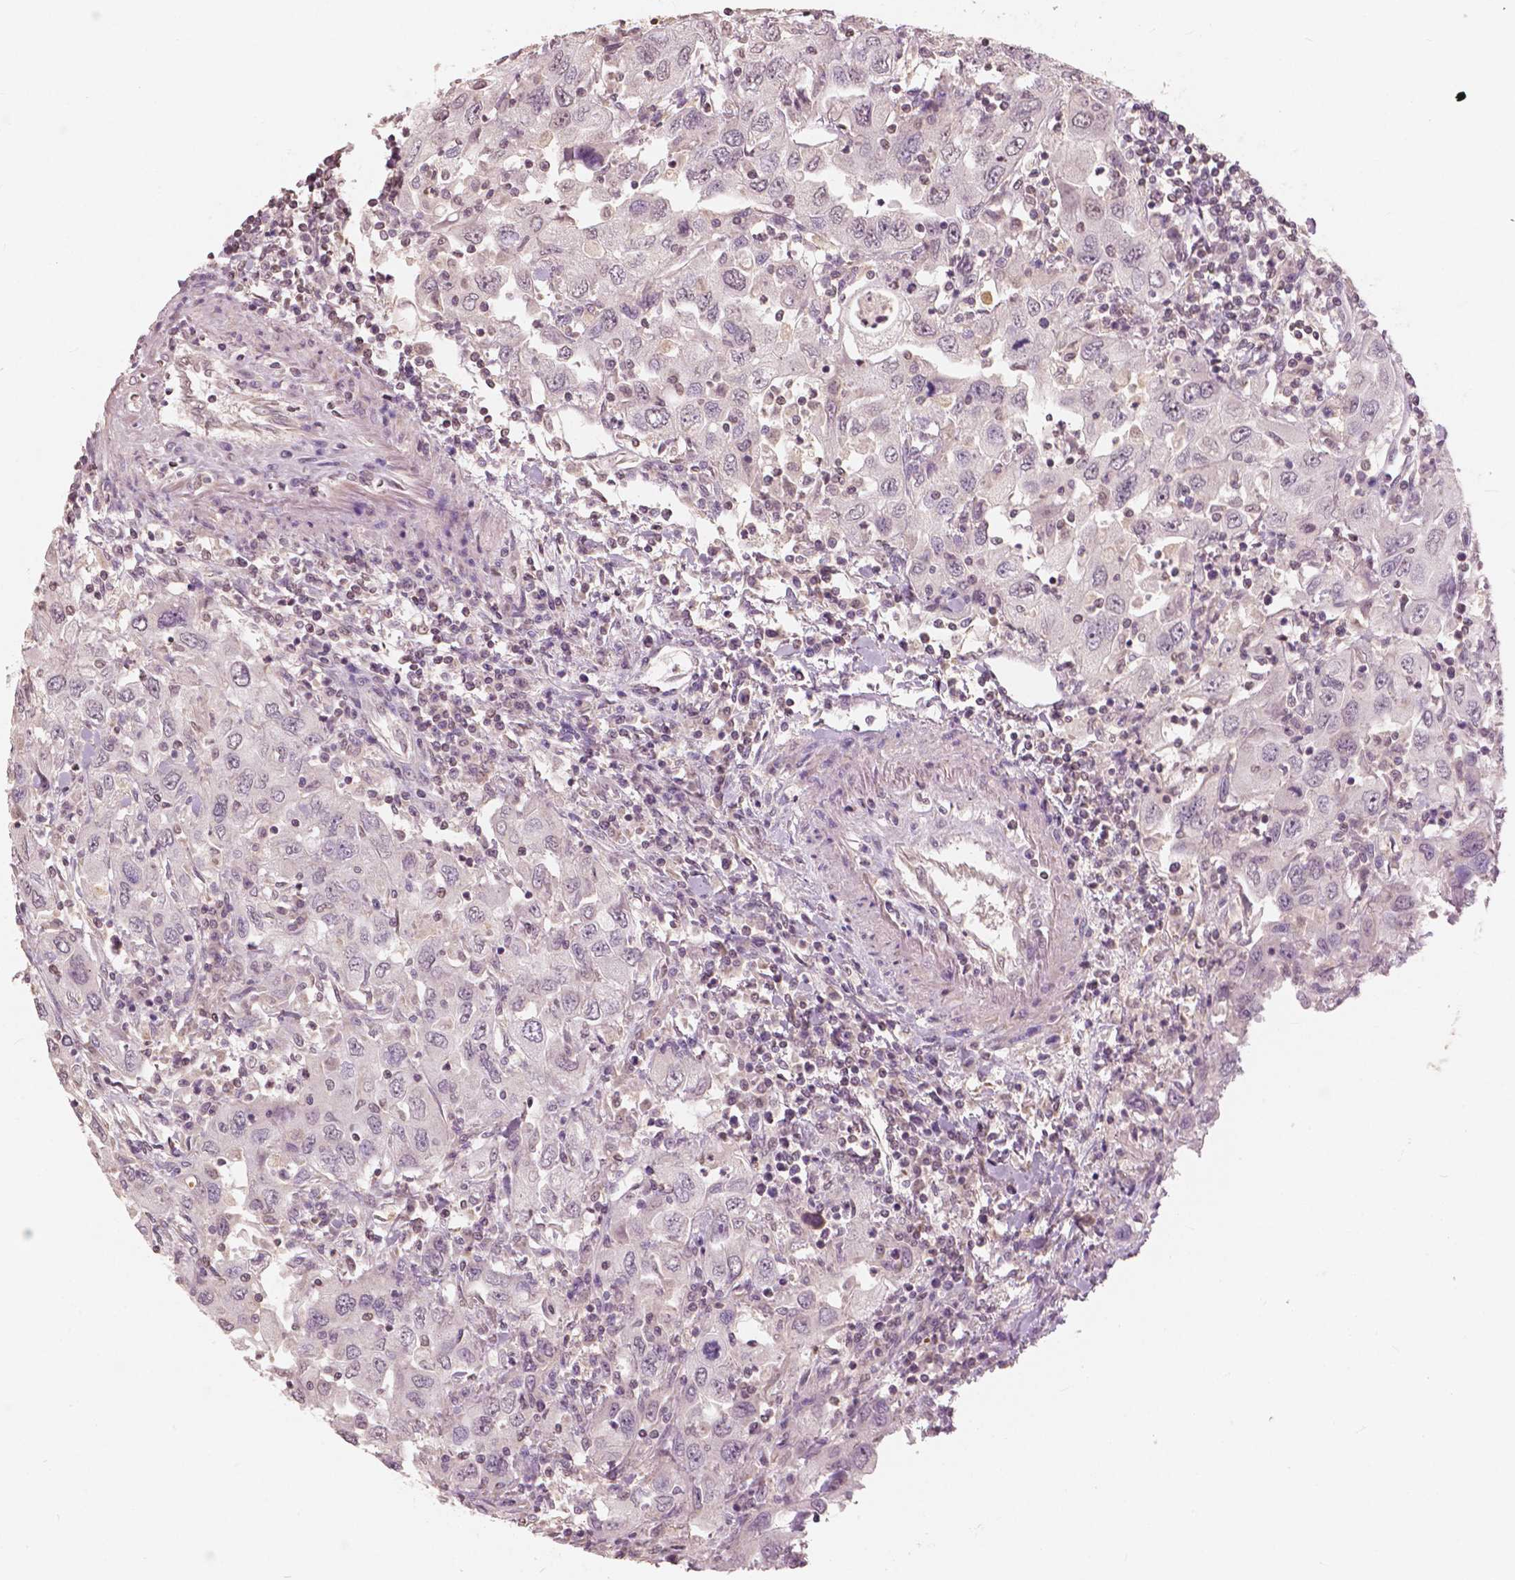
{"staining": {"intensity": "negative", "quantity": "none", "location": "none"}, "tissue": "urothelial cancer", "cell_type": "Tumor cells", "image_type": "cancer", "snomed": [{"axis": "morphology", "description": "Urothelial carcinoma, High grade"}, {"axis": "topography", "description": "Urinary bladder"}], "caption": "DAB (3,3'-diaminobenzidine) immunohistochemical staining of urothelial cancer shows no significant positivity in tumor cells.", "gene": "SAT2", "patient": {"sex": "male", "age": 76}}